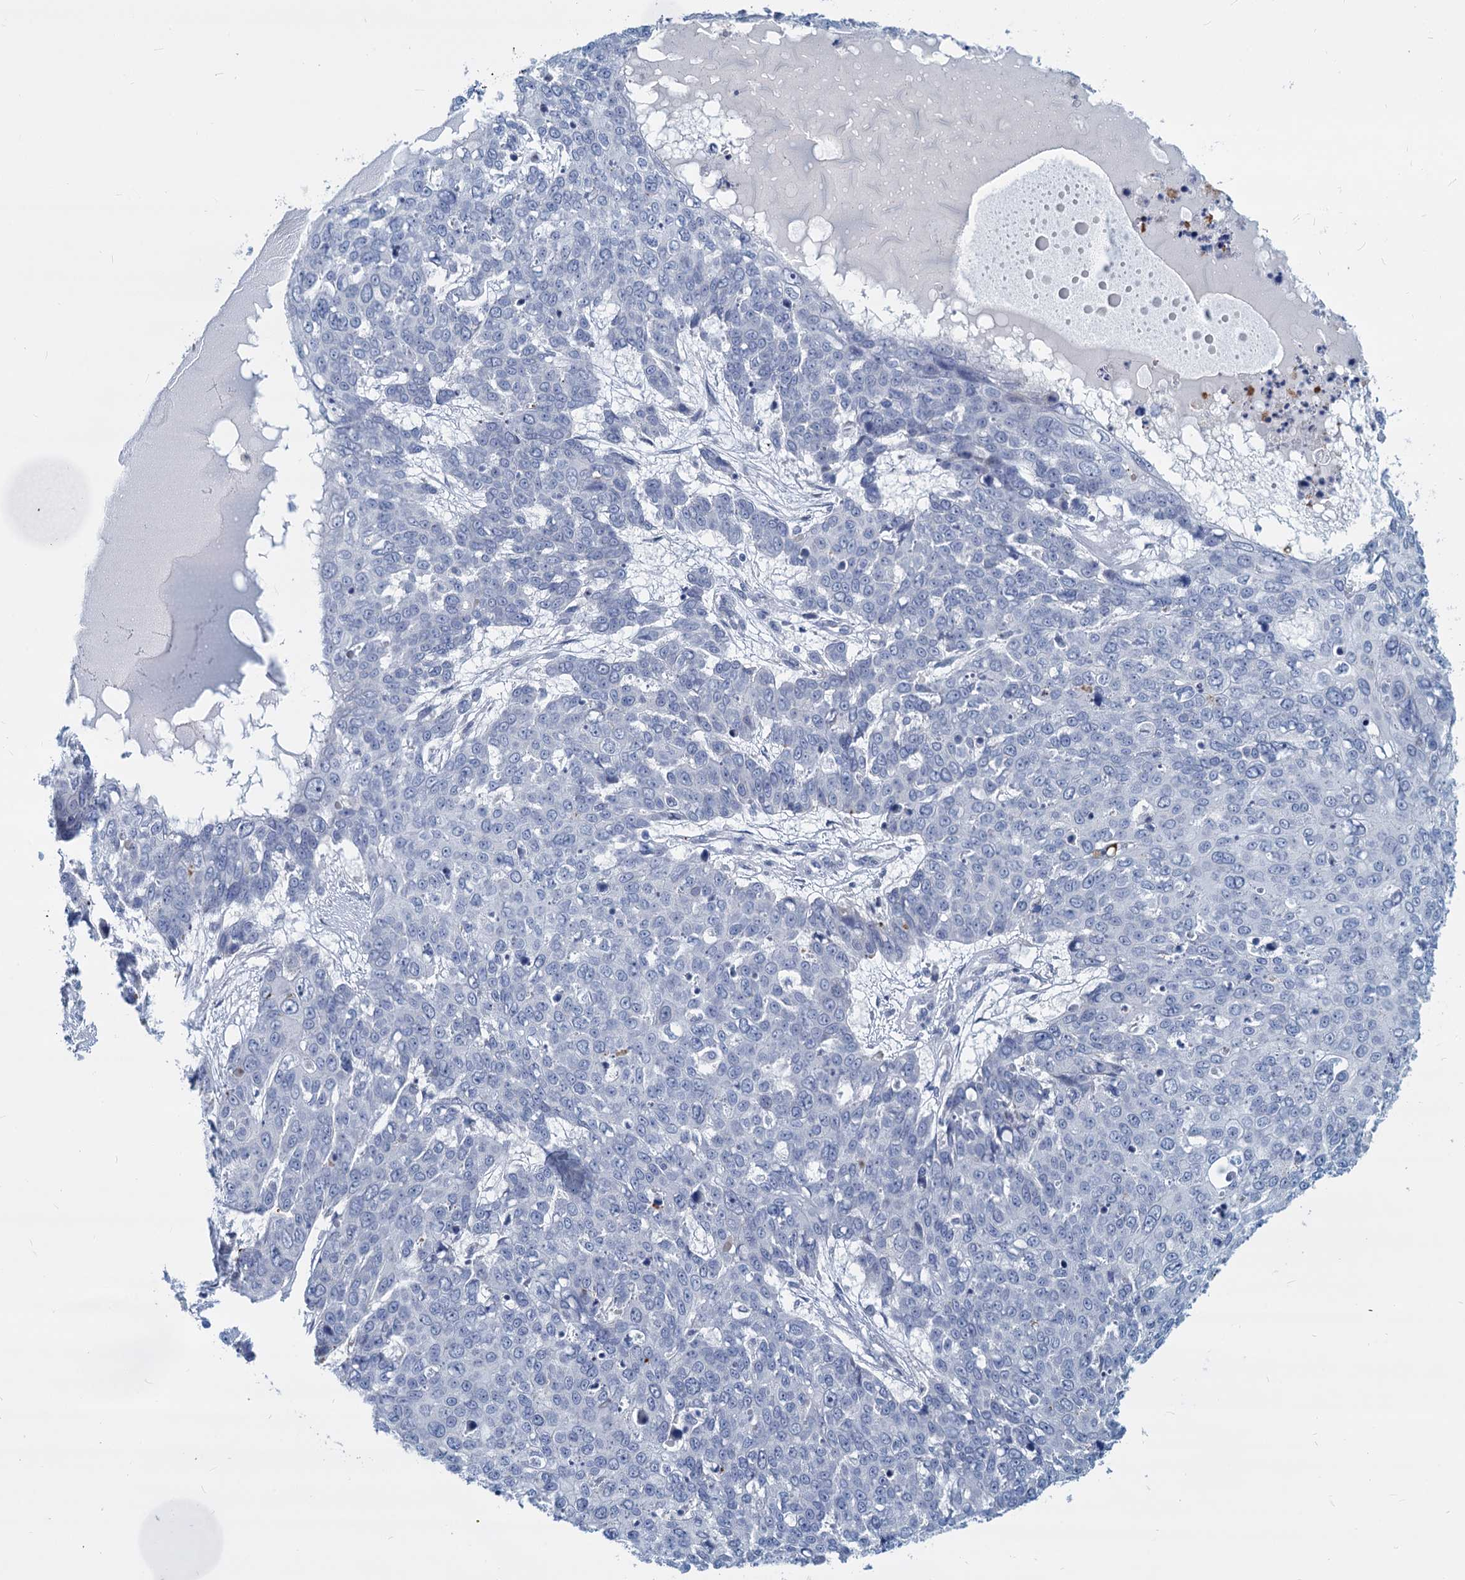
{"staining": {"intensity": "negative", "quantity": "none", "location": "none"}, "tissue": "skin cancer", "cell_type": "Tumor cells", "image_type": "cancer", "snomed": [{"axis": "morphology", "description": "Squamous cell carcinoma, NOS"}, {"axis": "topography", "description": "Skin"}], "caption": "Tumor cells are negative for brown protein staining in skin cancer.", "gene": "GSTM3", "patient": {"sex": "male", "age": 71}}